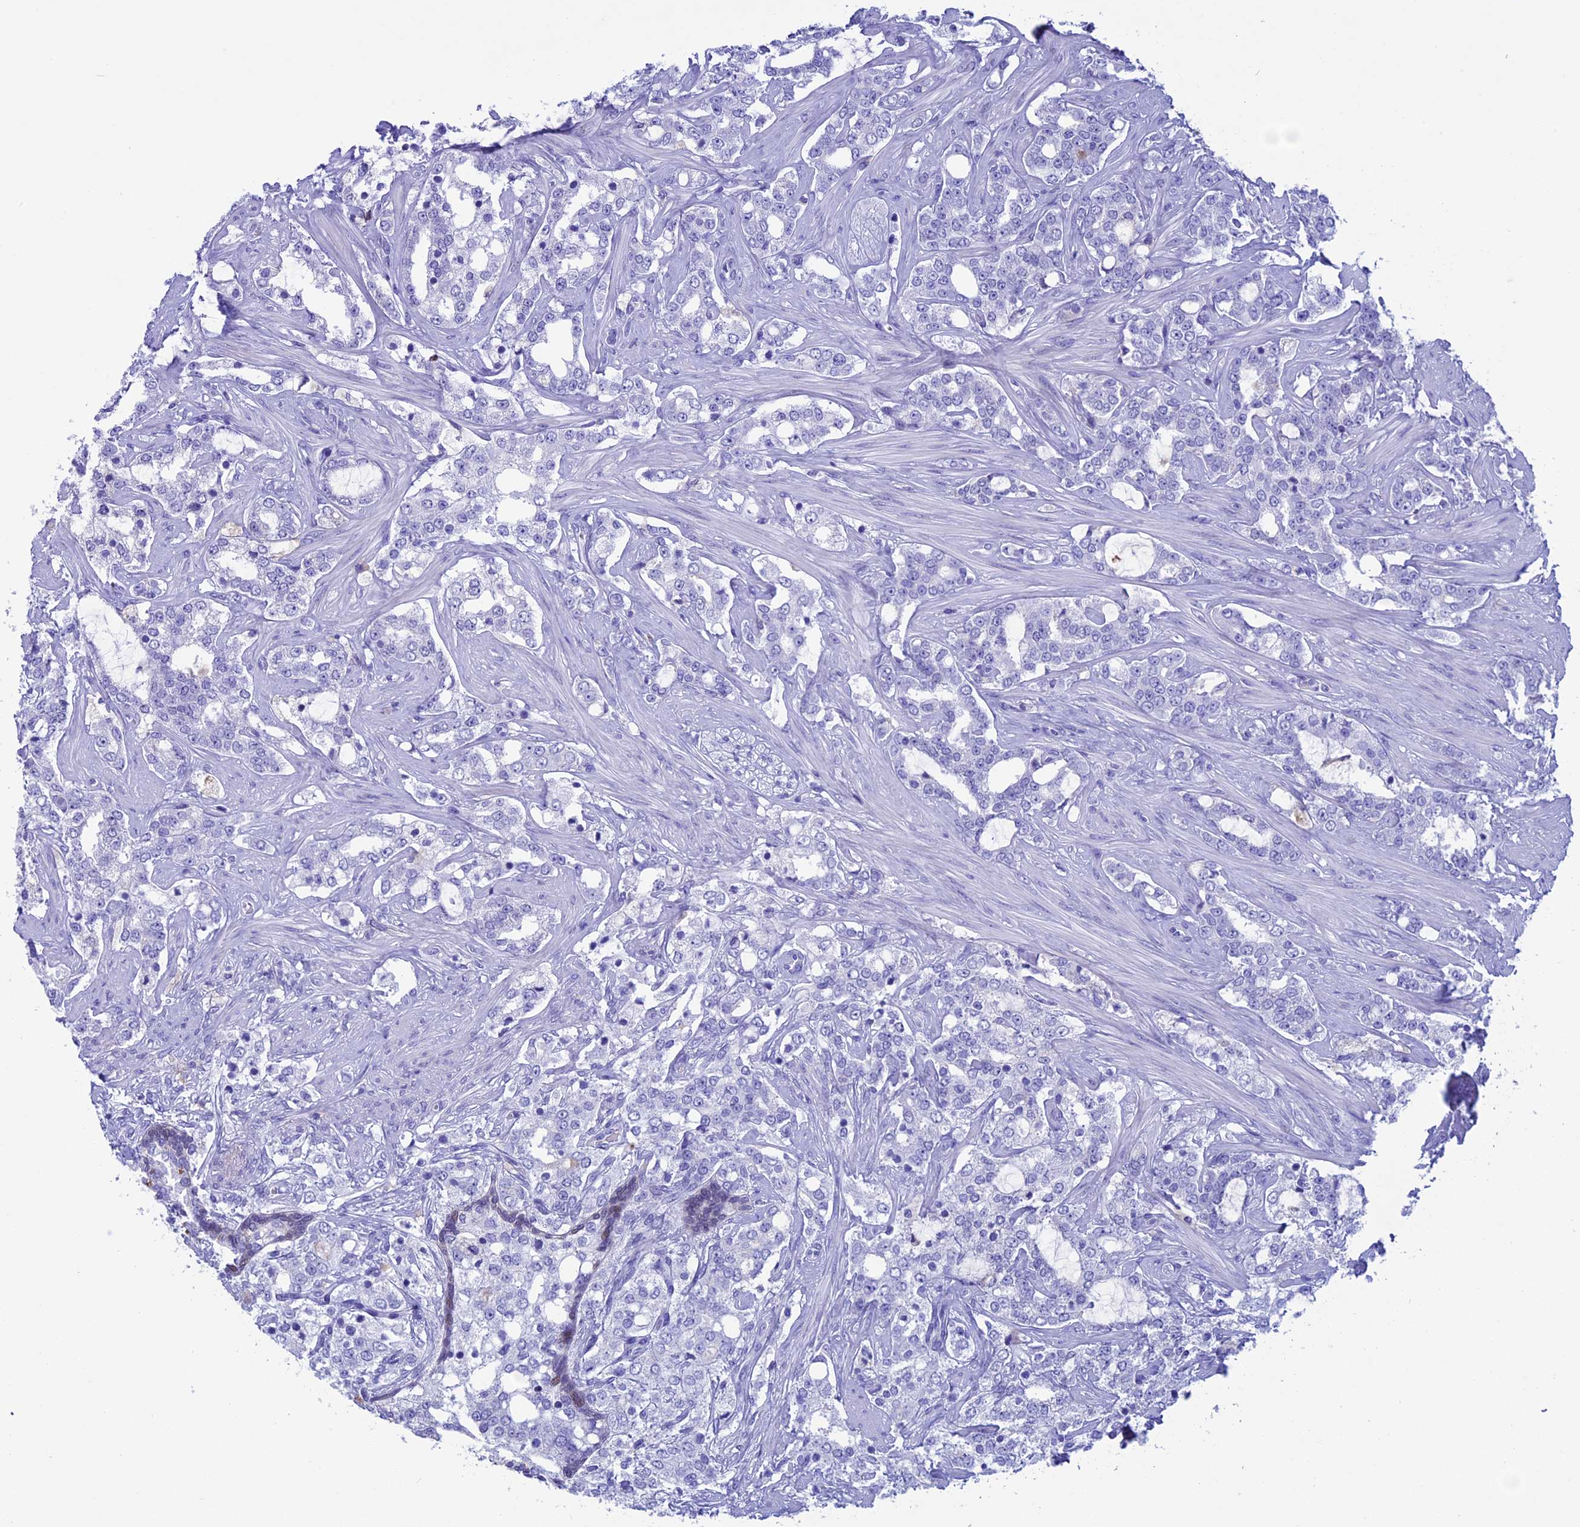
{"staining": {"intensity": "negative", "quantity": "none", "location": "none"}, "tissue": "prostate cancer", "cell_type": "Tumor cells", "image_type": "cancer", "snomed": [{"axis": "morphology", "description": "Adenocarcinoma, High grade"}, {"axis": "topography", "description": "Prostate"}], "caption": "High-grade adenocarcinoma (prostate) stained for a protein using immunohistochemistry demonstrates no positivity tumor cells.", "gene": "IGSF6", "patient": {"sex": "male", "age": 64}}